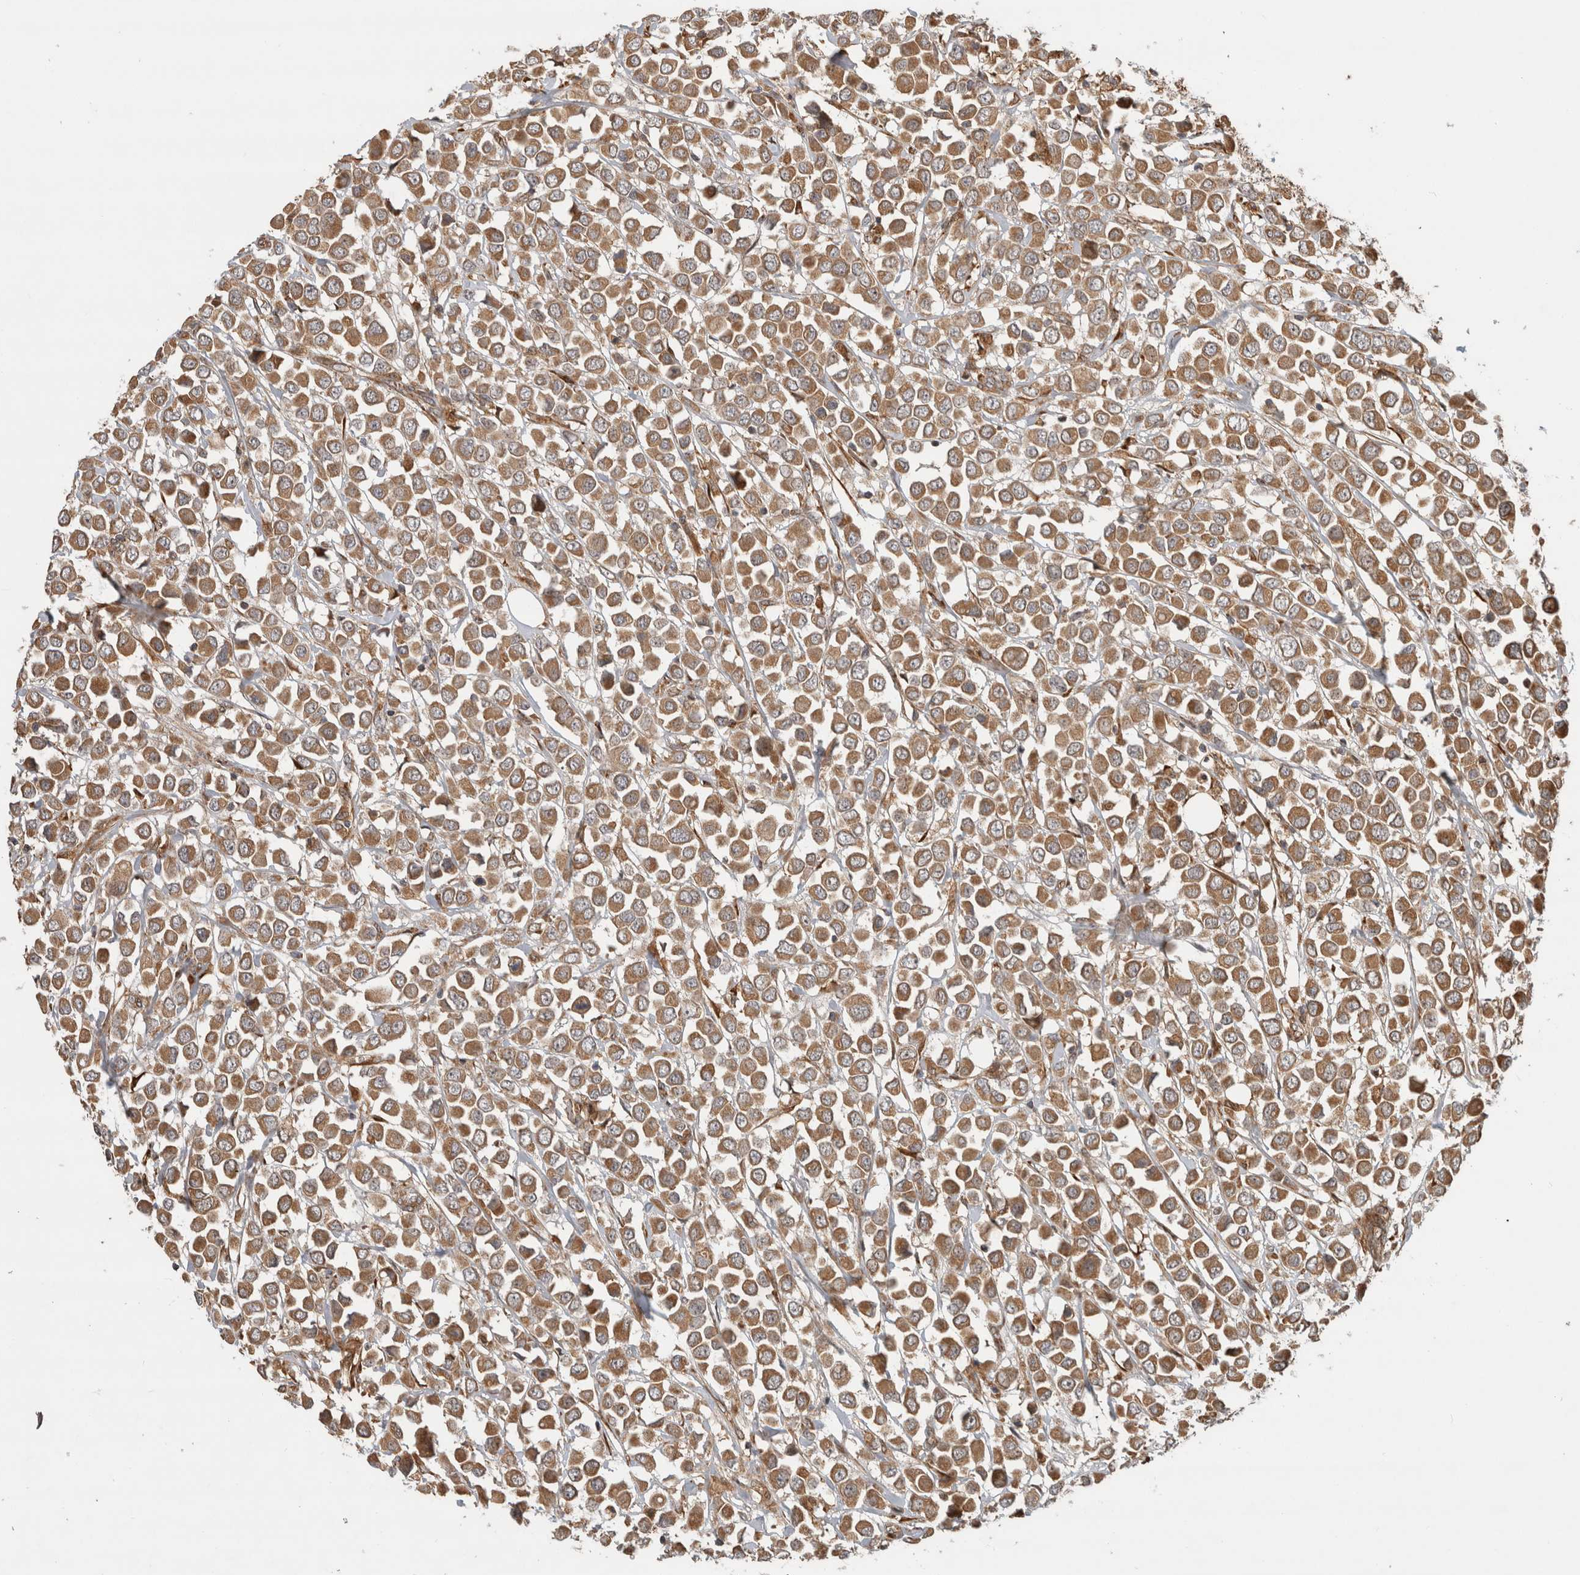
{"staining": {"intensity": "moderate", "quantity": ">75%", "location": "cytoplasmic/membranous"}, "tissue": "breast cancer", "cell_type": "Tumor cells", "image_type": "cancer", "snomed": [{"axis": "morphology", "description": "Duct carcinoma"}, {"axis": "topography", "description": "Breast"}], "caption": "Human breast infiltrating ductal carcinoma stained for a protein (brown) shows moderate cytoplasmic/membranous positive expression in approximately >75% of tumor cells.", "gene": "TUBD1", "patient": {"sex": "female", "age": 61}}